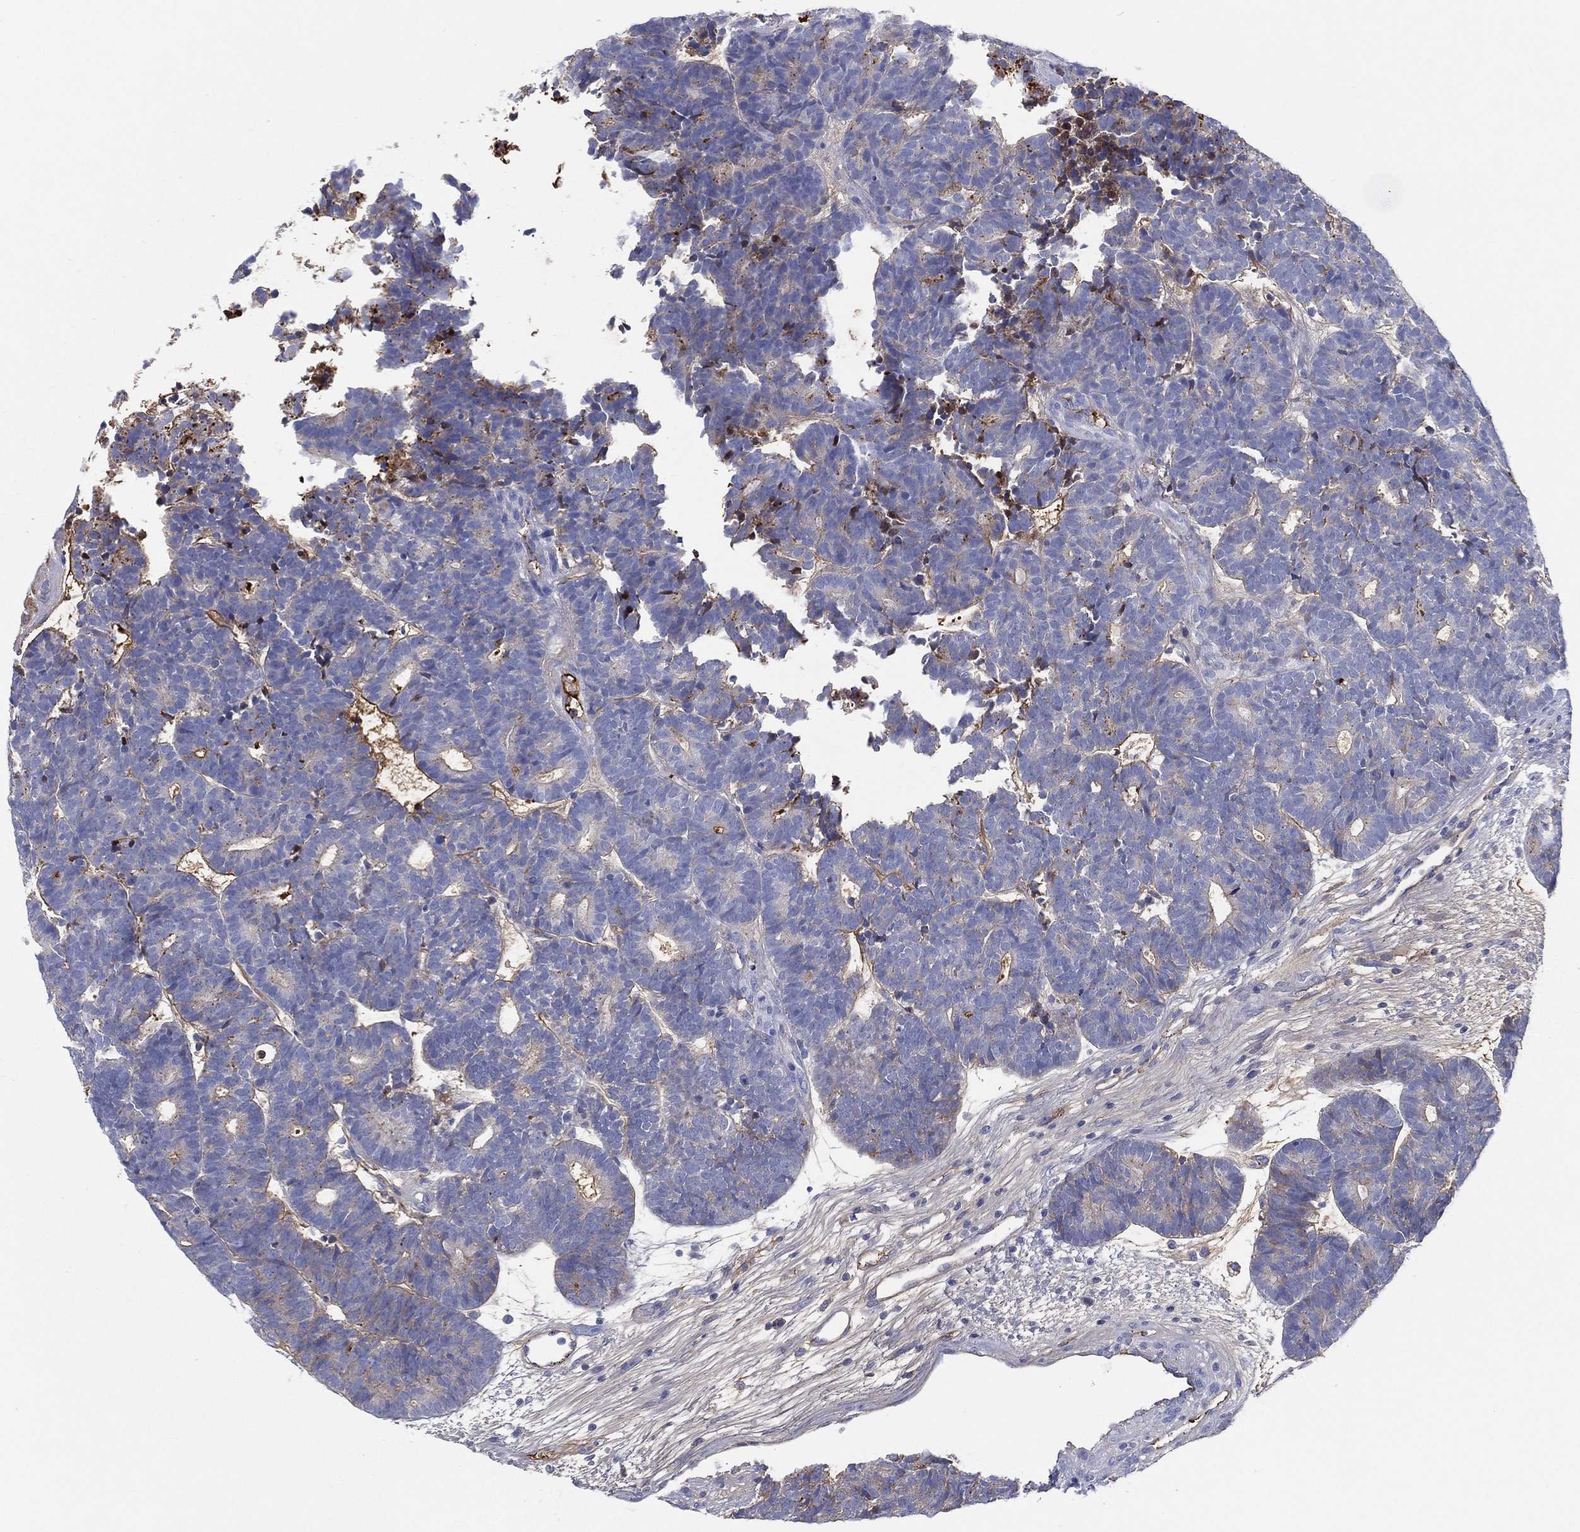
{"staining": {"intensity": "moderate", "quantity": "<25%", "location": "cytoplasmic/membranous"}, "tissue": "head and neck cancer", "cell_type": "Tumor cells", "image_type": "cancer", "snomed": [{"axis": "morphology", "description": "Adenocarcinoma, NOS"}, {"axis": "topography", "description": "Head-Neck"}], "caption": "Protein staining displays moderate cytoplasmic/membranous positivity in approximately <25% of tumor cells in head and neck cancer.", "gene": "IFNB1", "patient": {"sex": "female", "age": 81}}